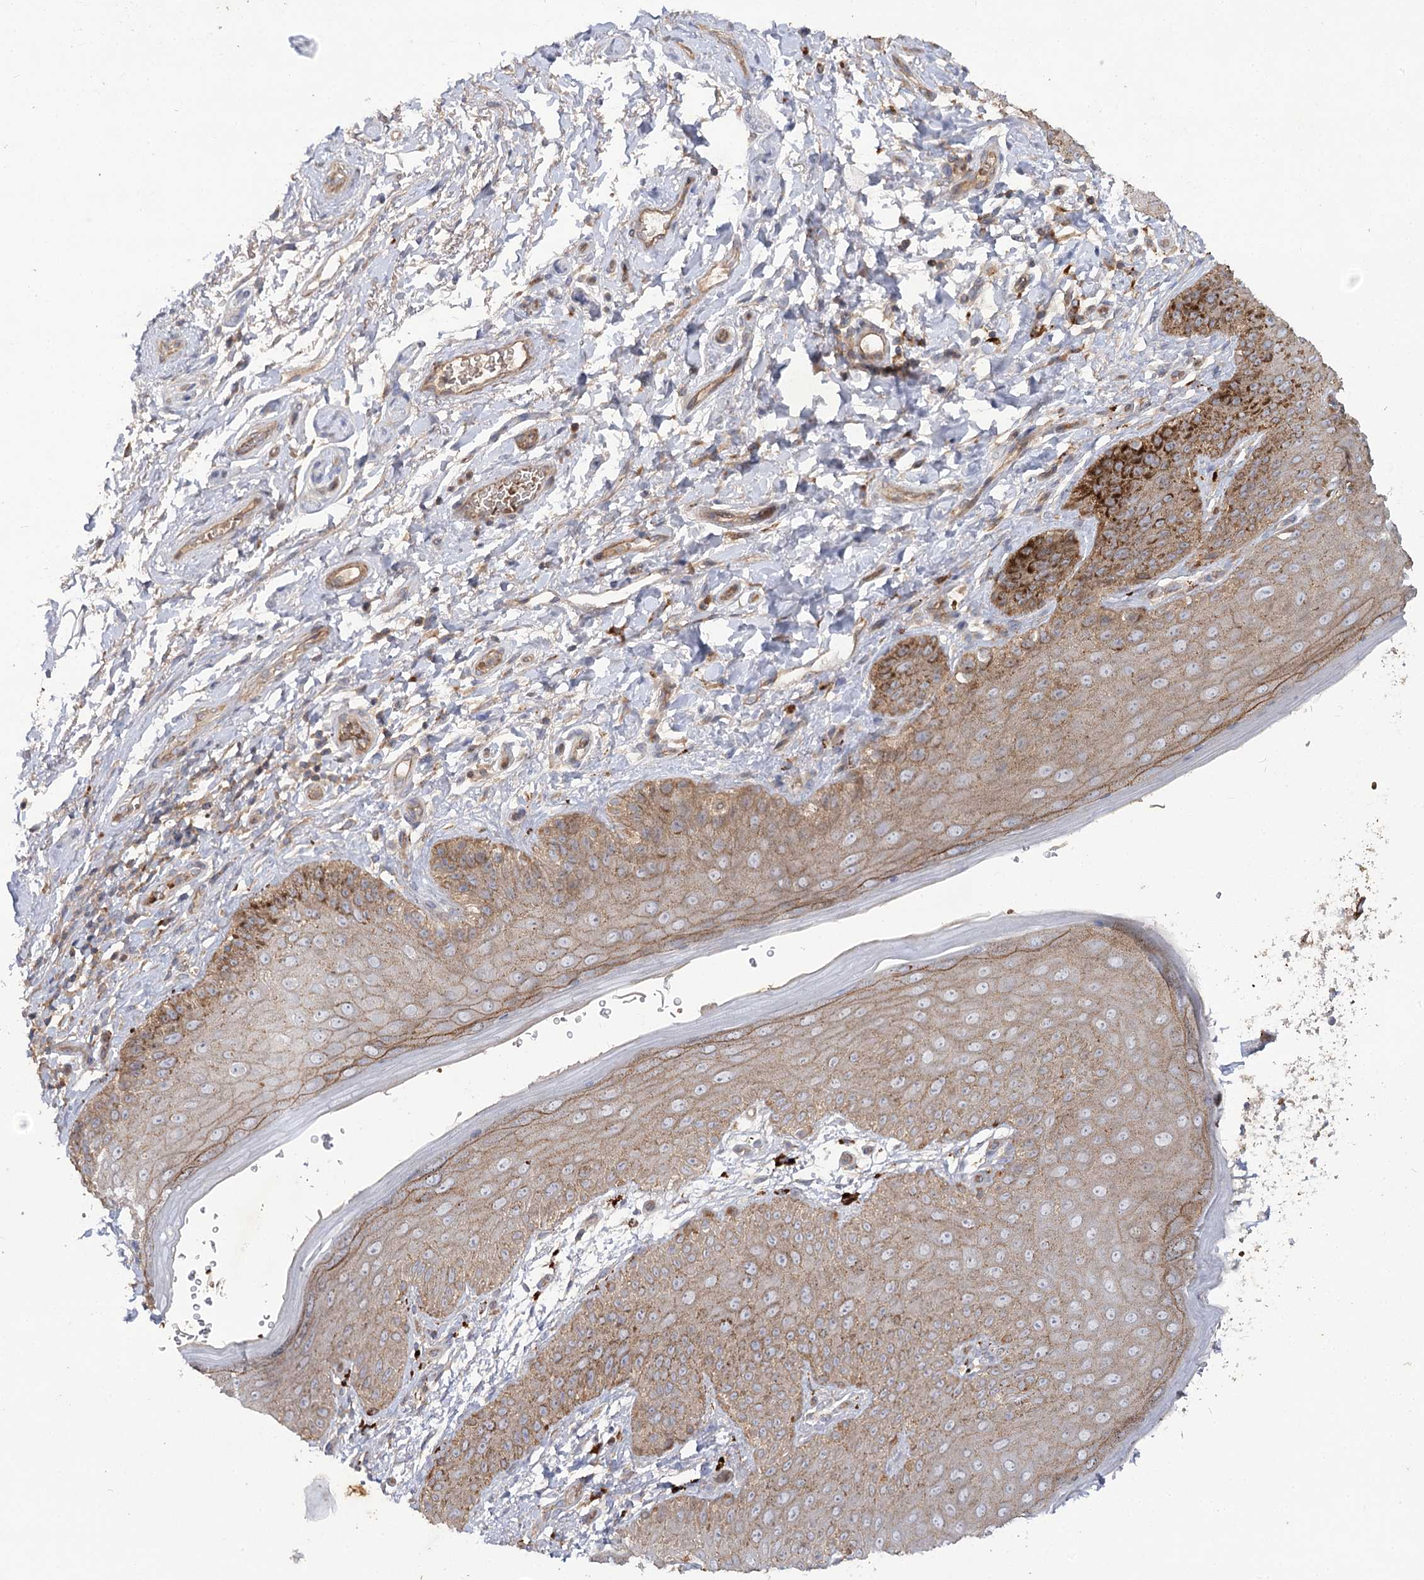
{"staining": {"intensity": "moderate", "quantity": ">75%", "location": "cytoplasmic/membranous"}, "tissue": "skin", "cell_type": "Epidermal cells", "image_type": "normal", "snomed": [{"axis": "morphology", "description": "Normal tissue, NOS"}, {"axis": "topography", "description": "Anal"}], "caption": "This micrograph reveals unremarkable skin stained with immunohistochemistry to label a protein in brown. The cytoplasmic/membranous of epidermal cells show moderate positivity for the protein. Nuclei are counter-stained blue.", "gene": "KIAA0825", "patient": {"sex": "male", "age": 44}}